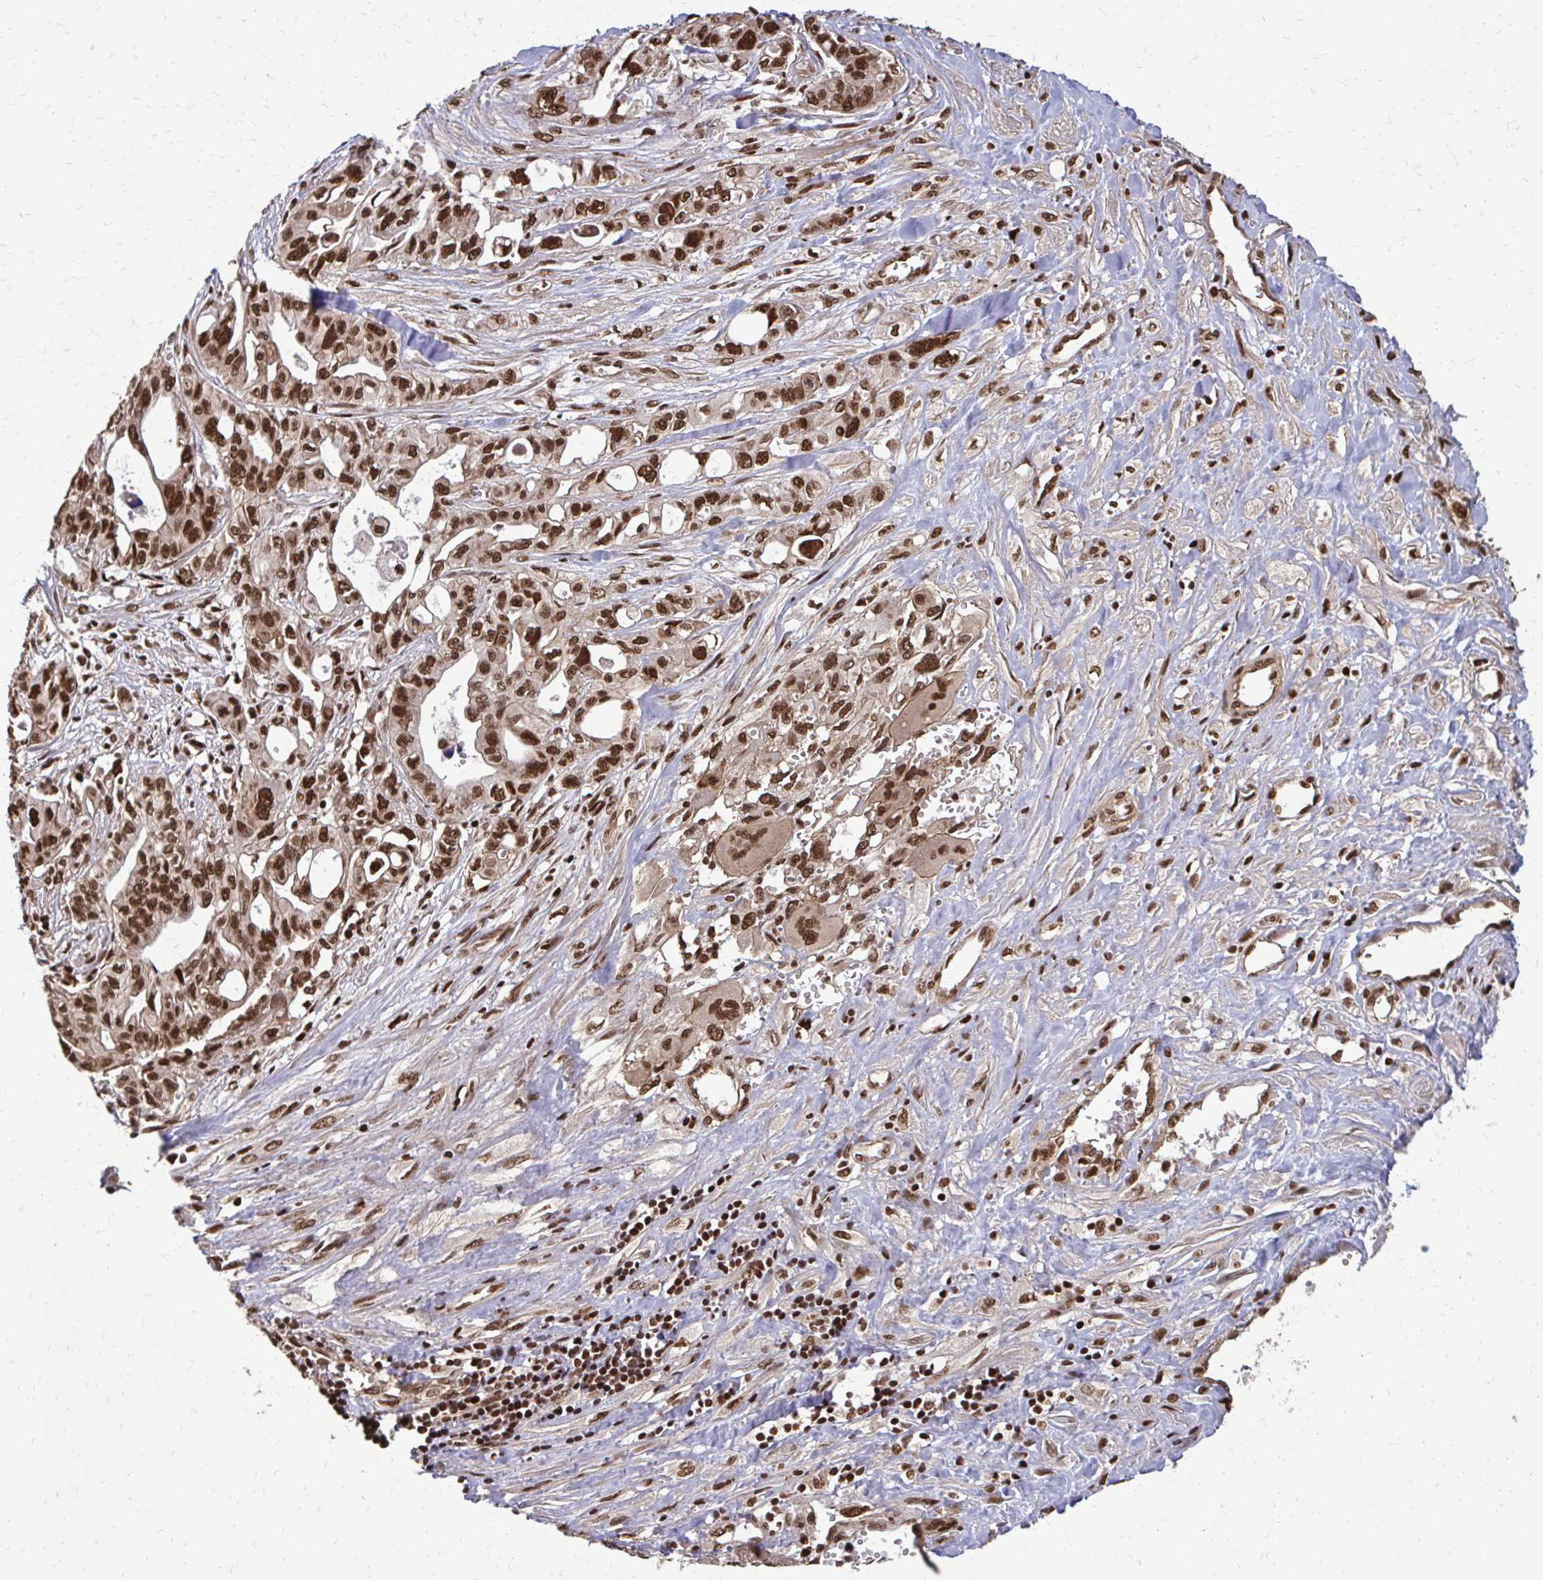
{"staining": {"intensity": "strong", "quantity": ">75%", "location": "nuclear"}, "tissue": "pancreatic cancer", "cell_type": "Tumor cells", "image_type": "cancer", "snomed": [{"axis": "morphology", "description": "Adenocarcinoma, NOS"}, {"axis": "topography", "description": "Pancreas"}], "caption": "About >75% of tumor cells in human pancreatic cancer show strong nuclear protein positivity as visualized by brown immunohistochemical staining.", "gene": "SS18", "patient": {"sex": "female", "age": 47}}